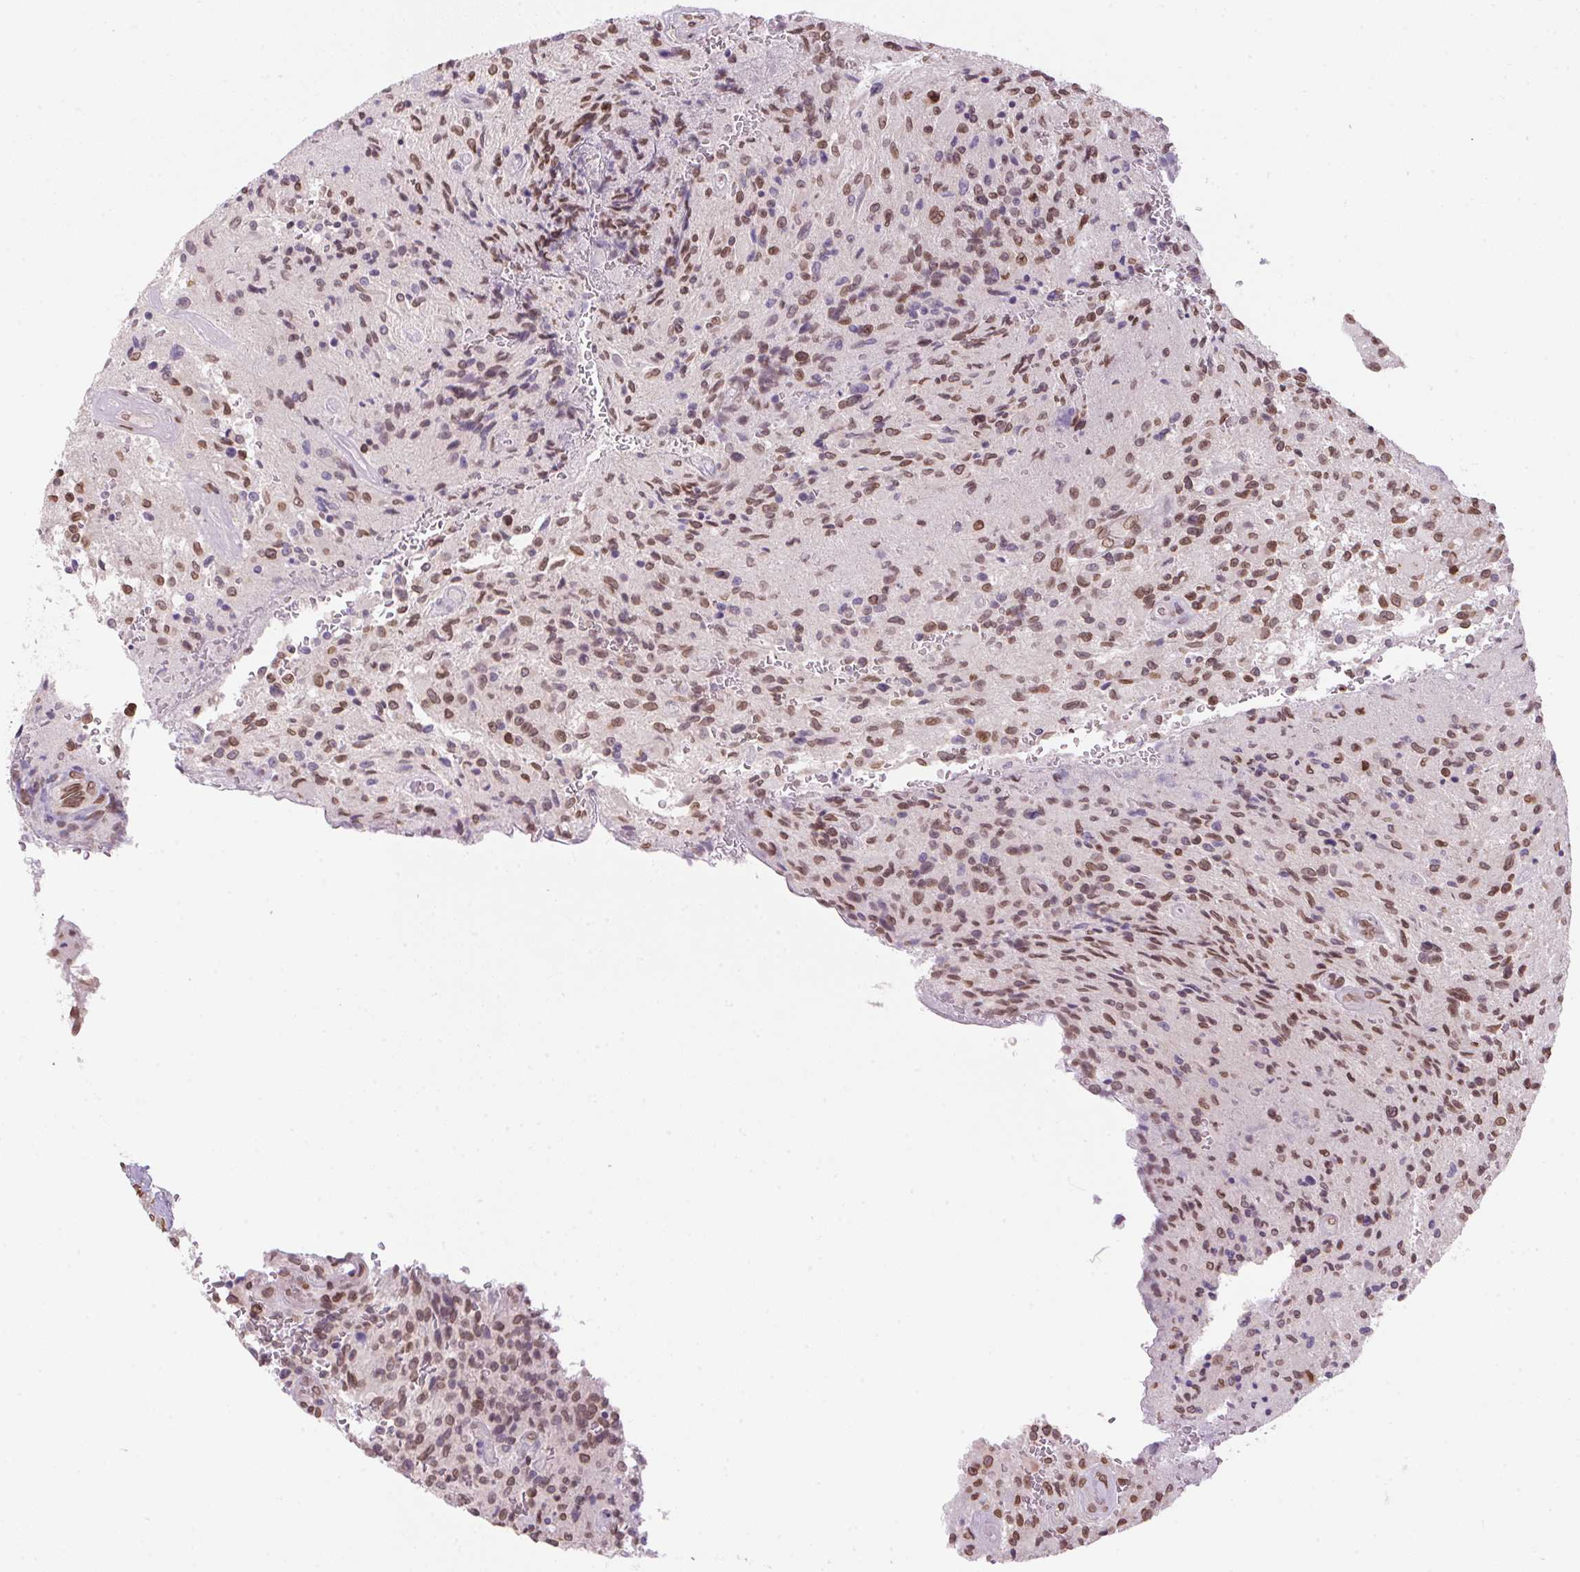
{"staining": {"intensity": "moderate", "quantity": ">75%", "location": "nuclear"}, "tissue": "glioma", "cell_type": "Tumor cells", "image_type": "cancer", "snomed": [{"axis": "morphology", "description": "Normal tissue, NOS"}, {"axis": "morphology", "description": "Glioma, malignant, High grade"}, {"axis": "topography", "description": "Cerebral cortex"}], "caption": "The micrograph demonstrates immunohistochemical staining of glioma. There is moderate nuclear positivity is seen in approximately >75% of tumor cells.", "gene": "TMEM175", "patient": {"sex": "male", "age": 56}}